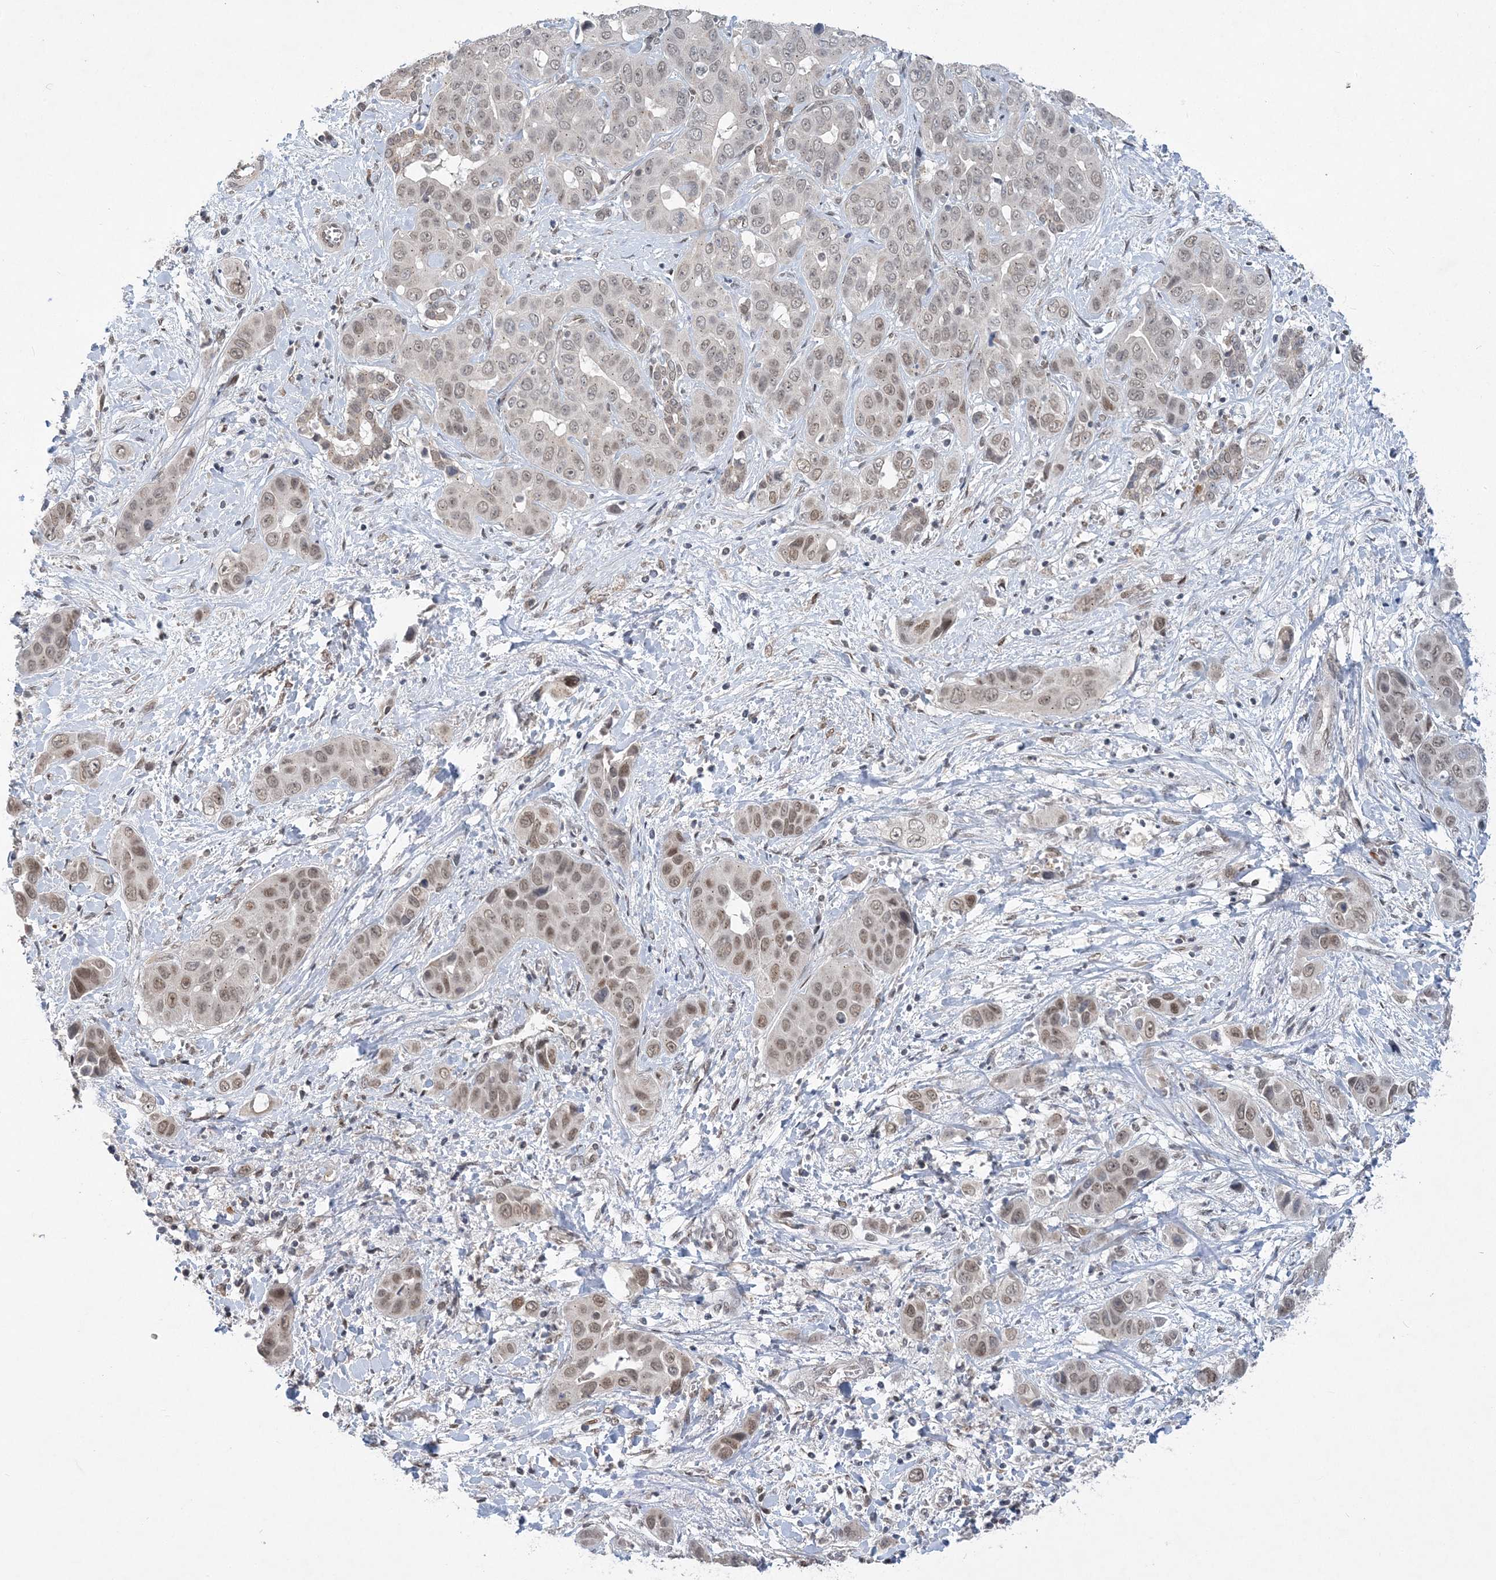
{"staining": {"intensity": "weak", "quantity": "25%-75%", "location": "nuclear"}, "tissue": "liver cancer", "cell_type": "Tumor cells", "image_type": "cancer", "snomed": [{"axis": "morphology", "description": "Cholangiocarcinoma"}, {"axis": "topography", "description": "Liver"}], "caption": "DAB immunohistochemical staining of human liver cancer demonstrates weak nuclear protein staining in about 25%-75% of tumor cells. (Stains: DAB in brown, nuclei in blue, Microscopy: brightfield microscopy at high magnification).", "gene": "WAC", "patient": {"sex": "female", "age": 52}}